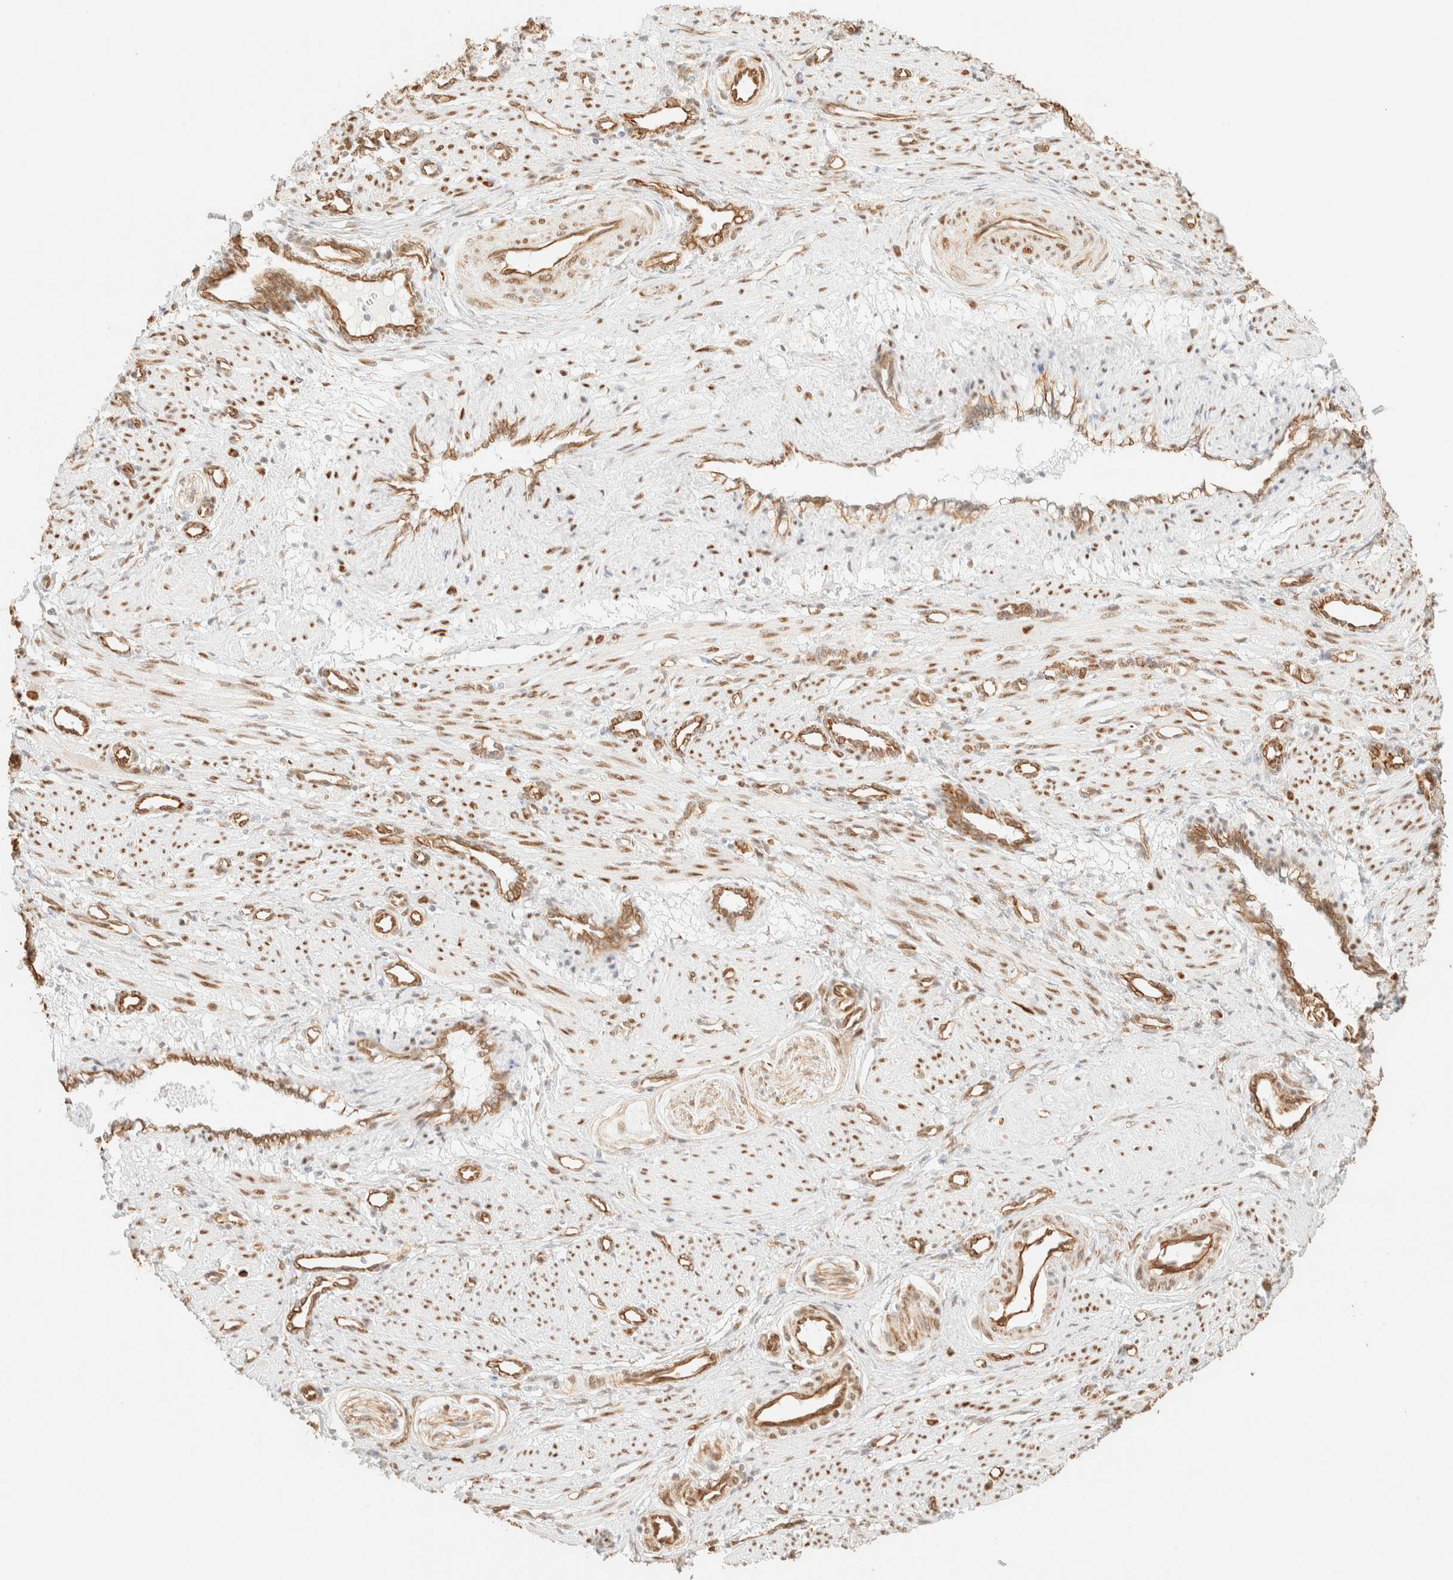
{"staining": {"intensity": "strong", "quantity": ">75%", "location": "nuclear"}, "tissue": "smooth muscle", "cell_type": "Smooth muscle cells", "image_type": "normal", "snomed": [{"axis": "morphology", "description": "Normal tissue, NOS"}, {"axis": "topography", "description": "Endometrium"}], "caption": "Protein staining reveals strong nuclear expression in about >75% of smooth muscle cells in benign smooth muscle.", "gene": "ZSCAN18", "patient": {"sex": "female", "age": 33}}